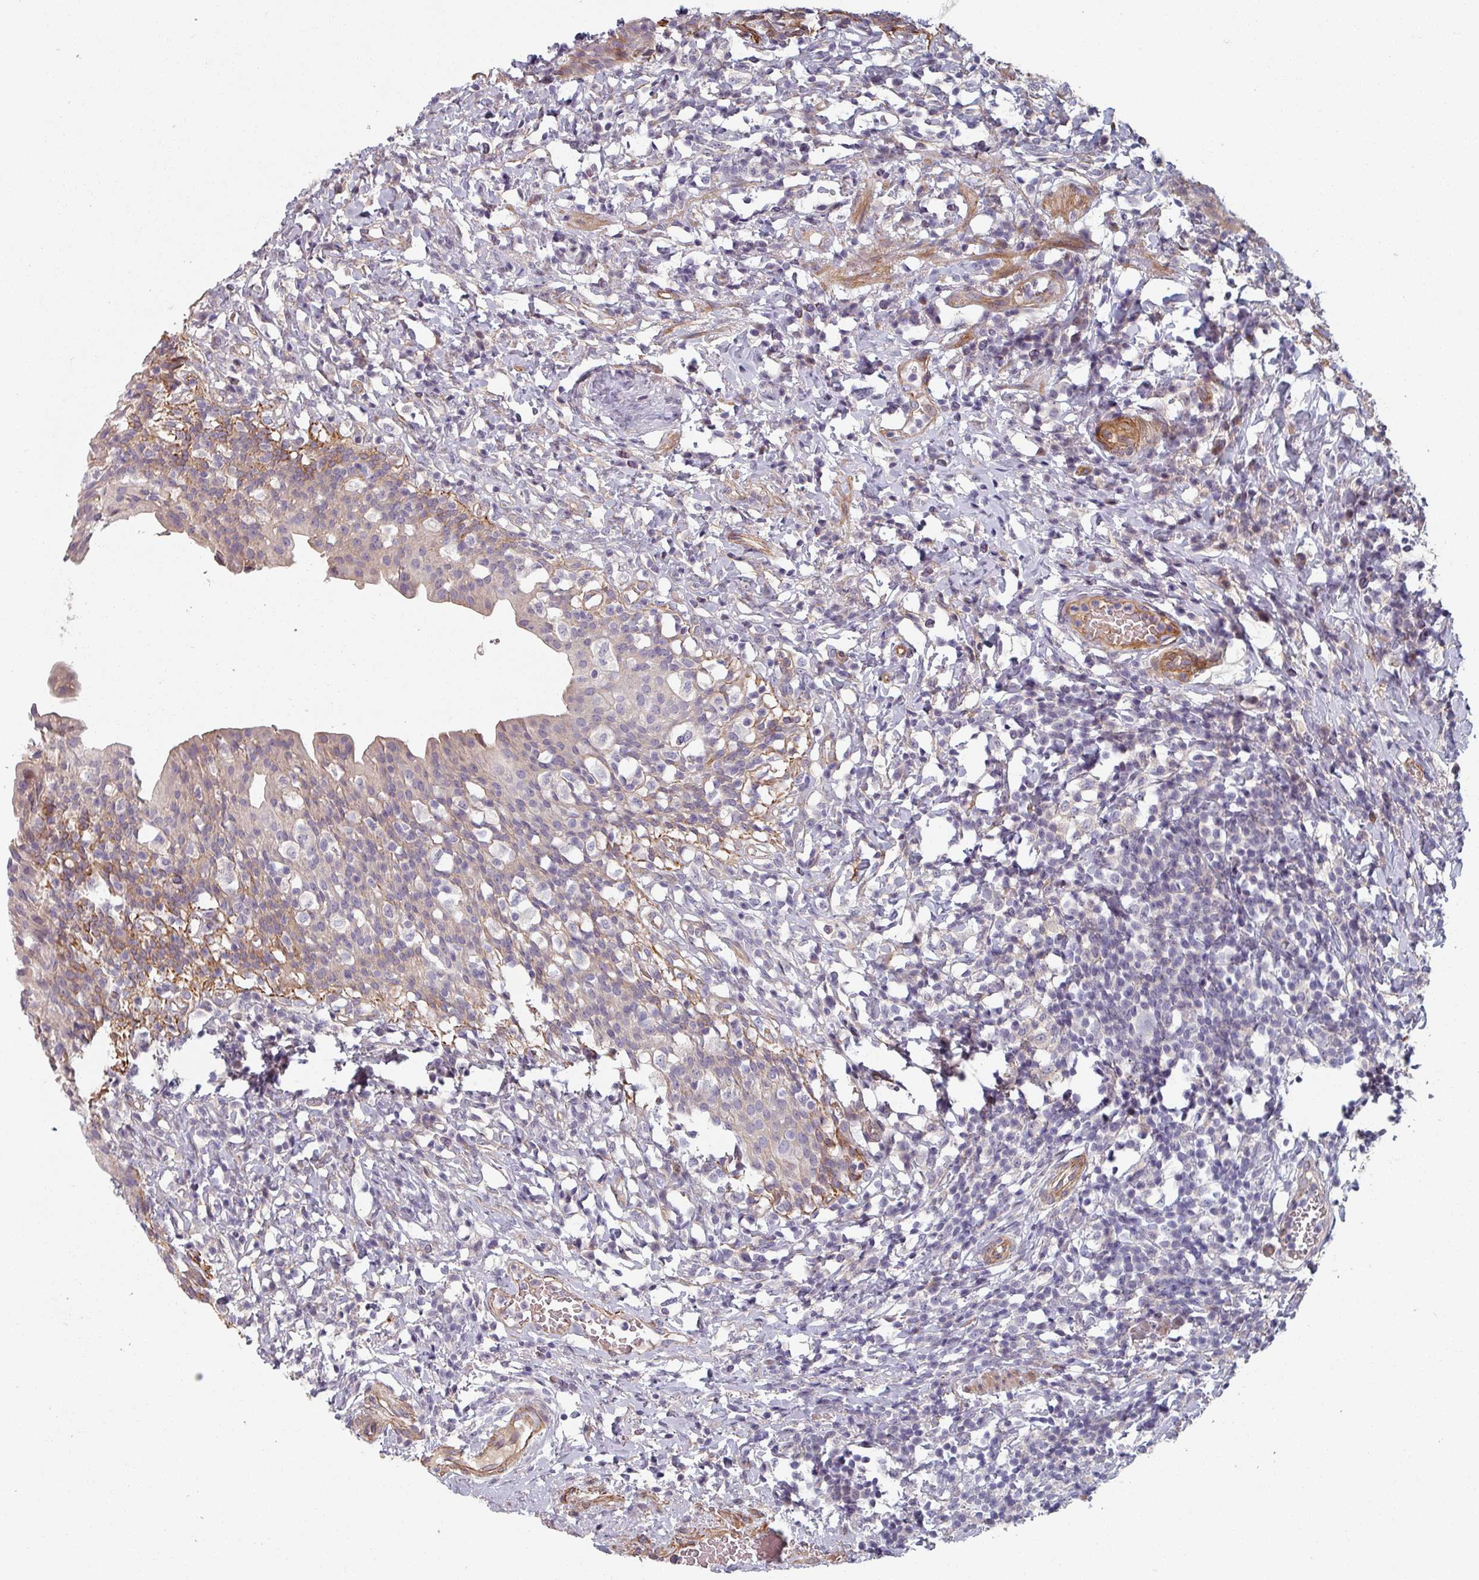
{"staining": {"intensity": "moderate", "quantity": "<25%", "location": "cytoplasmic/membranous,nuclear"}, "tissue": "urinary bladder", "cell_type": "Urothelial cells", "image_type": "normal", "snomed": [{"axis": "morphology", "description": "Normal tissue, NOS"}, {"axis": "morphology", "description": "Inflammation, NOS"}, {"axis": "topography", "description": "Urinary bladder"}], "caption": "This micrograph displays immunohistochemistry (IHC) staining of benign human urinary bladder, with low moderate cytoplasmic/membranous,nuclear staining in about <25% of urothelial cells.", "gene": "C4BPB", "patient": {"sex": "male", "age": 64}}